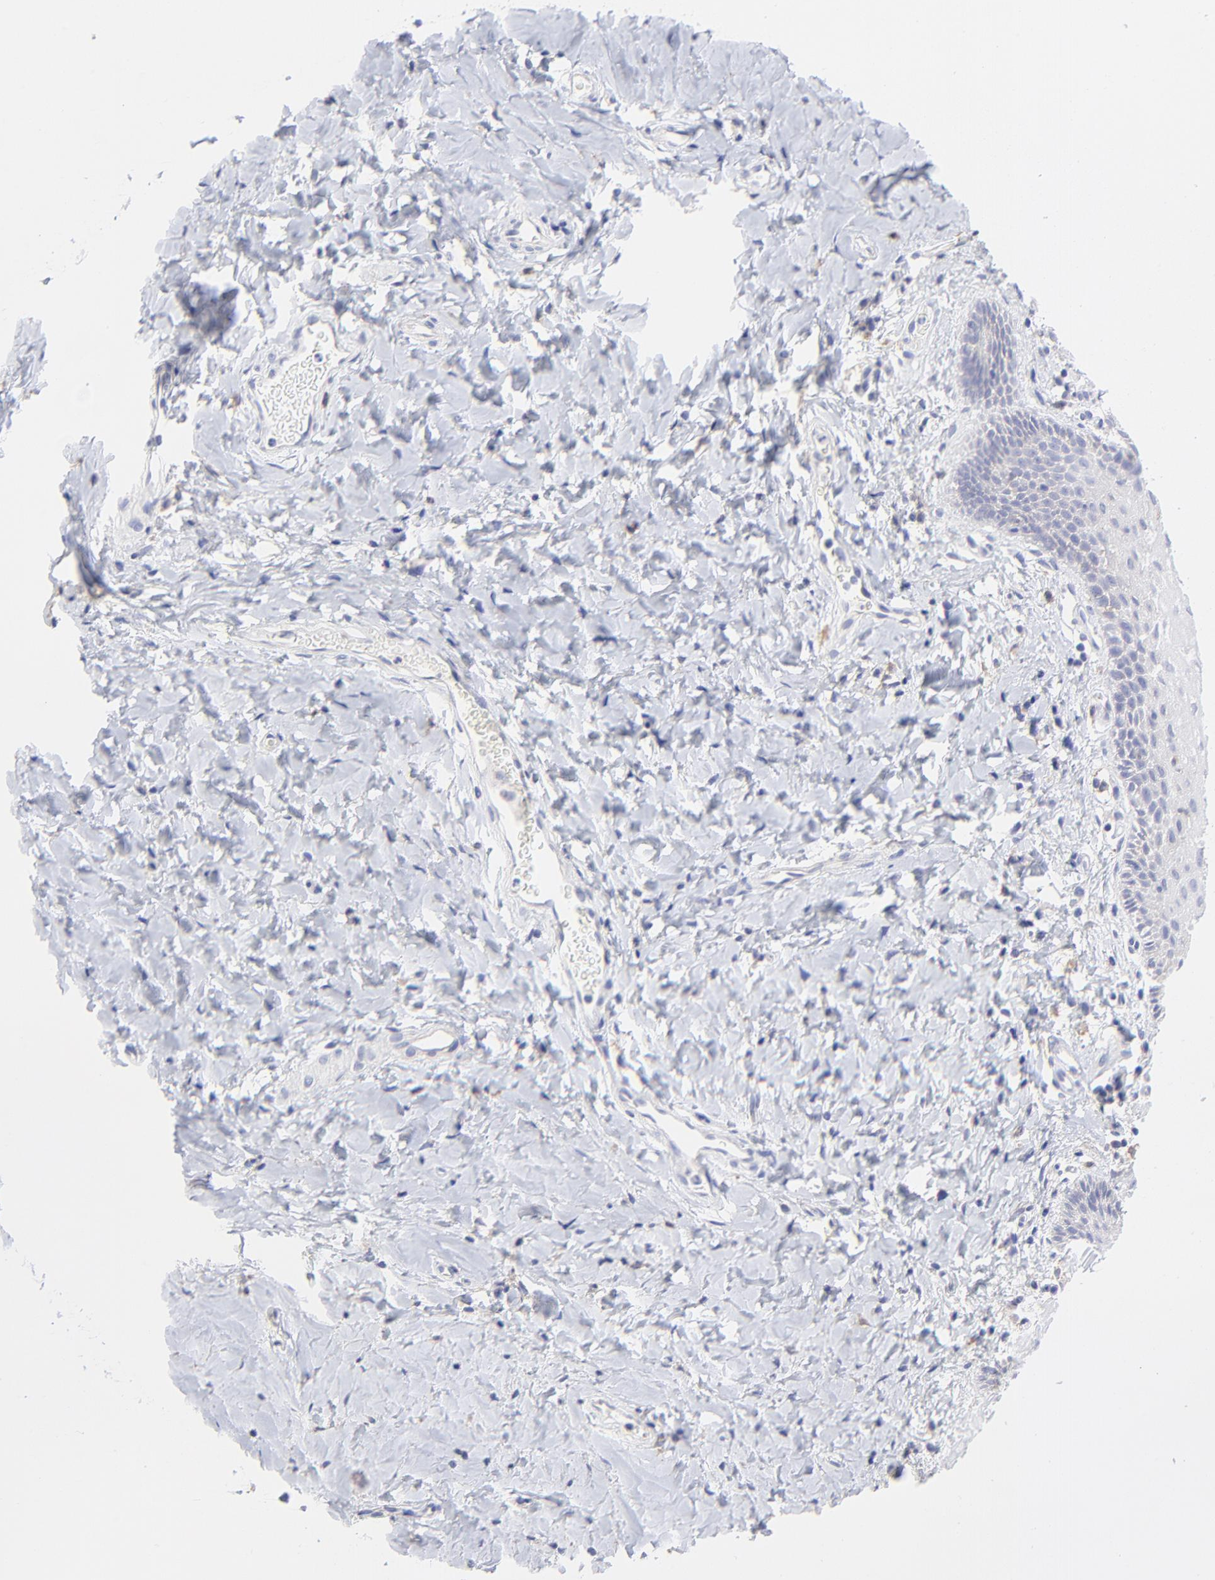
{"staining": {"intensity": "negative", "quantity": "none", "location": "none"}, "tissue": "vagina", "cell_type": "Squamous epithelial cells", "image_type": "normal", "snomed": [{"axis": "morphology", "description": "Normal tissue, NOS"}, {"axis": "topography", "description": "Vagina"}], "caption": "Unremarkable vagina was stained to show a protein in brown. There is no significant positivity in squamous epithelial cells. The staining was performed using DAB to visualize the protein expression in brown, while the nuclei were stained in blue with hematoxylin (Magnification: 20x).", "gene": "LHFPL1", "patient": {"sex": "female", "age": 55}}